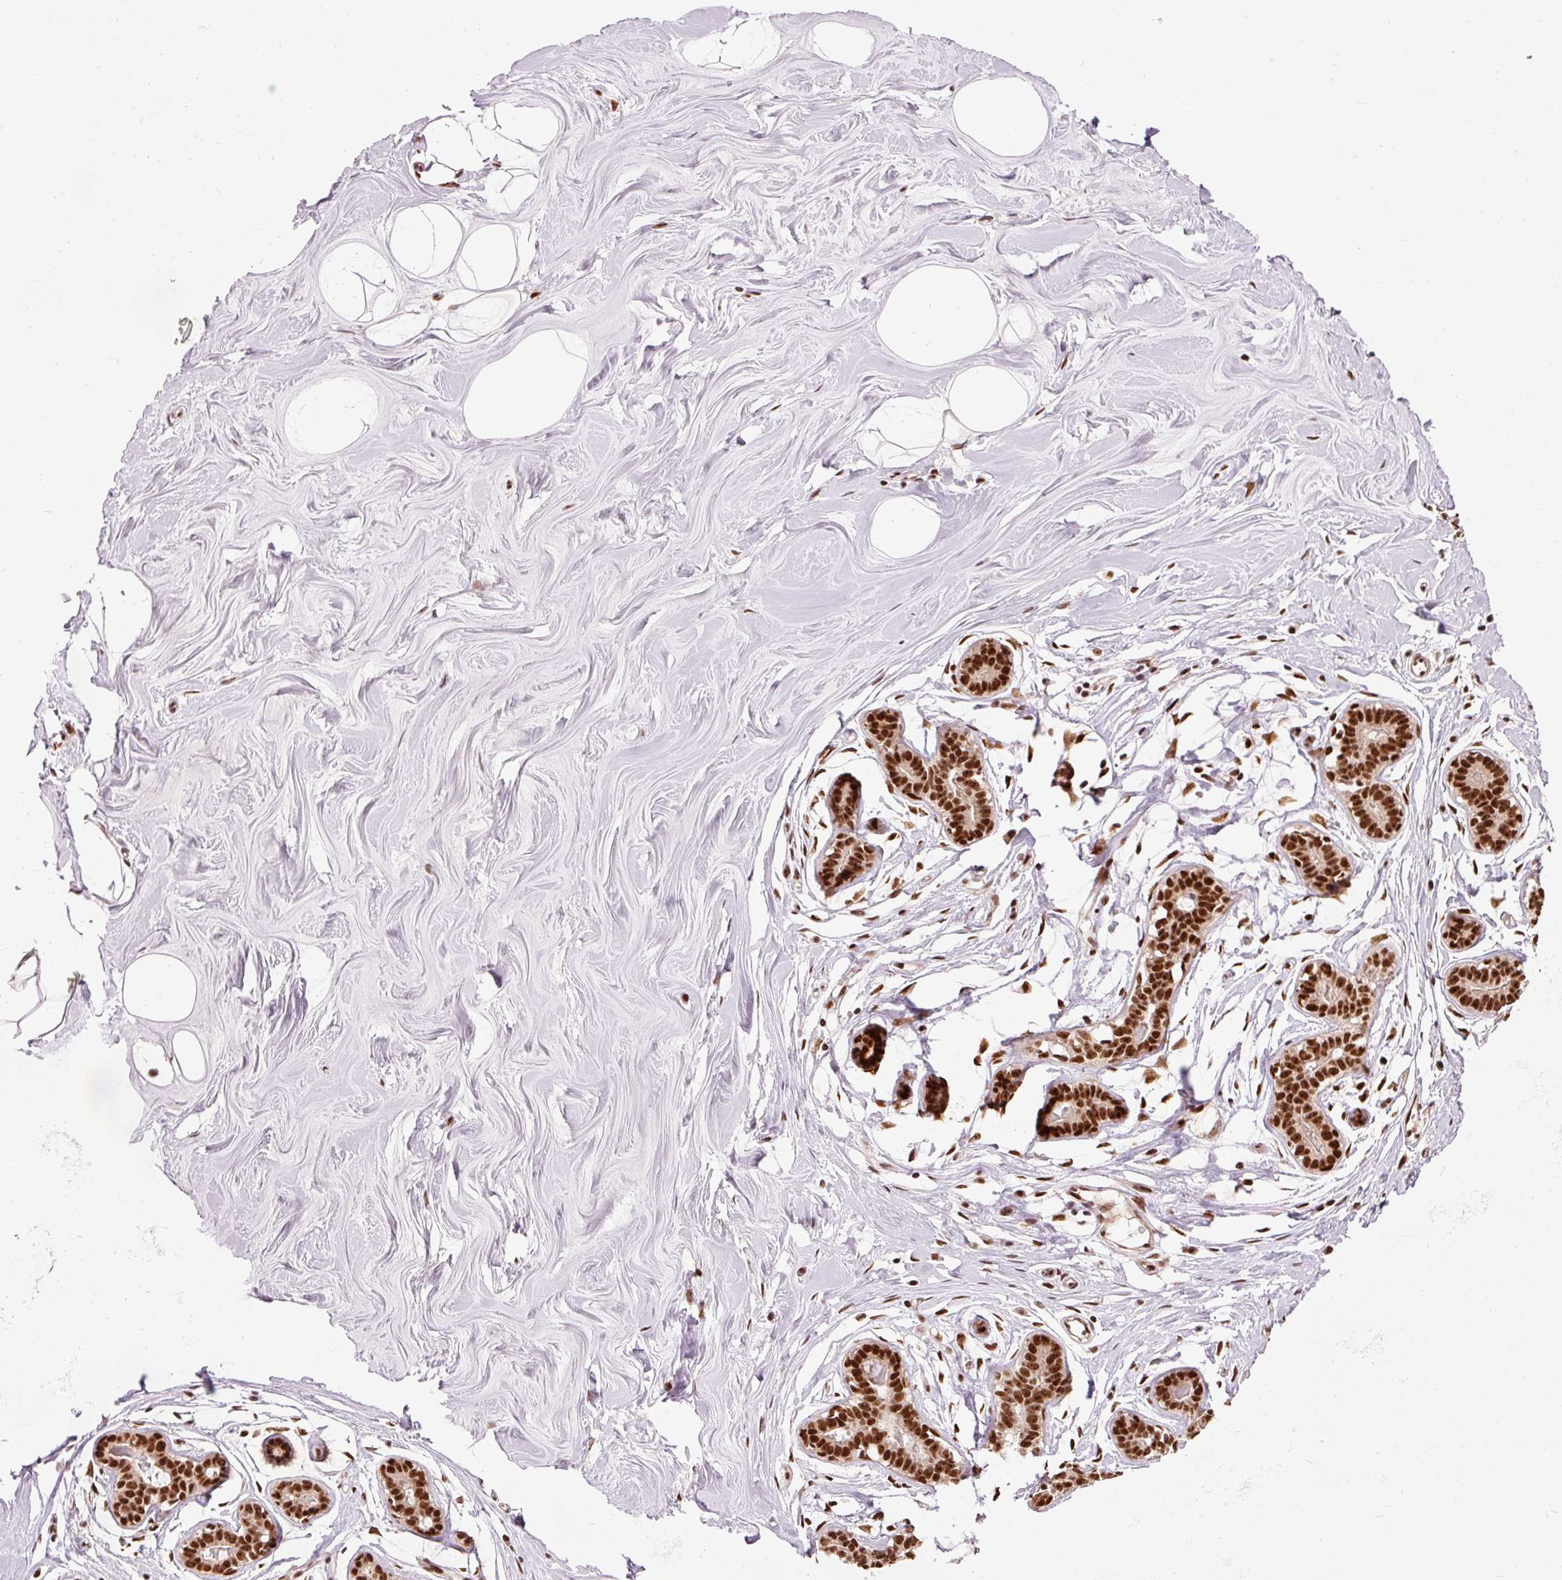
{"staining": {"intensity": "moderate", "quantity": "25%-75%", "location": "nuclear"}, "tissue": "breast", "cell_type": "Adipocytes", "image_type": "normal", "snomed": [{"axis": "morphology", "description": "Normal tissue, NOS"}, {"axis": "topography", "description": "Breast"}], "caption": "Breast stained for a protein exhibits moderate nuclear positivity in adipocytes. Nuclei are stained in blue.", "gene": "ZBTB44", "patient": {"sex": "female", "age": 25}}